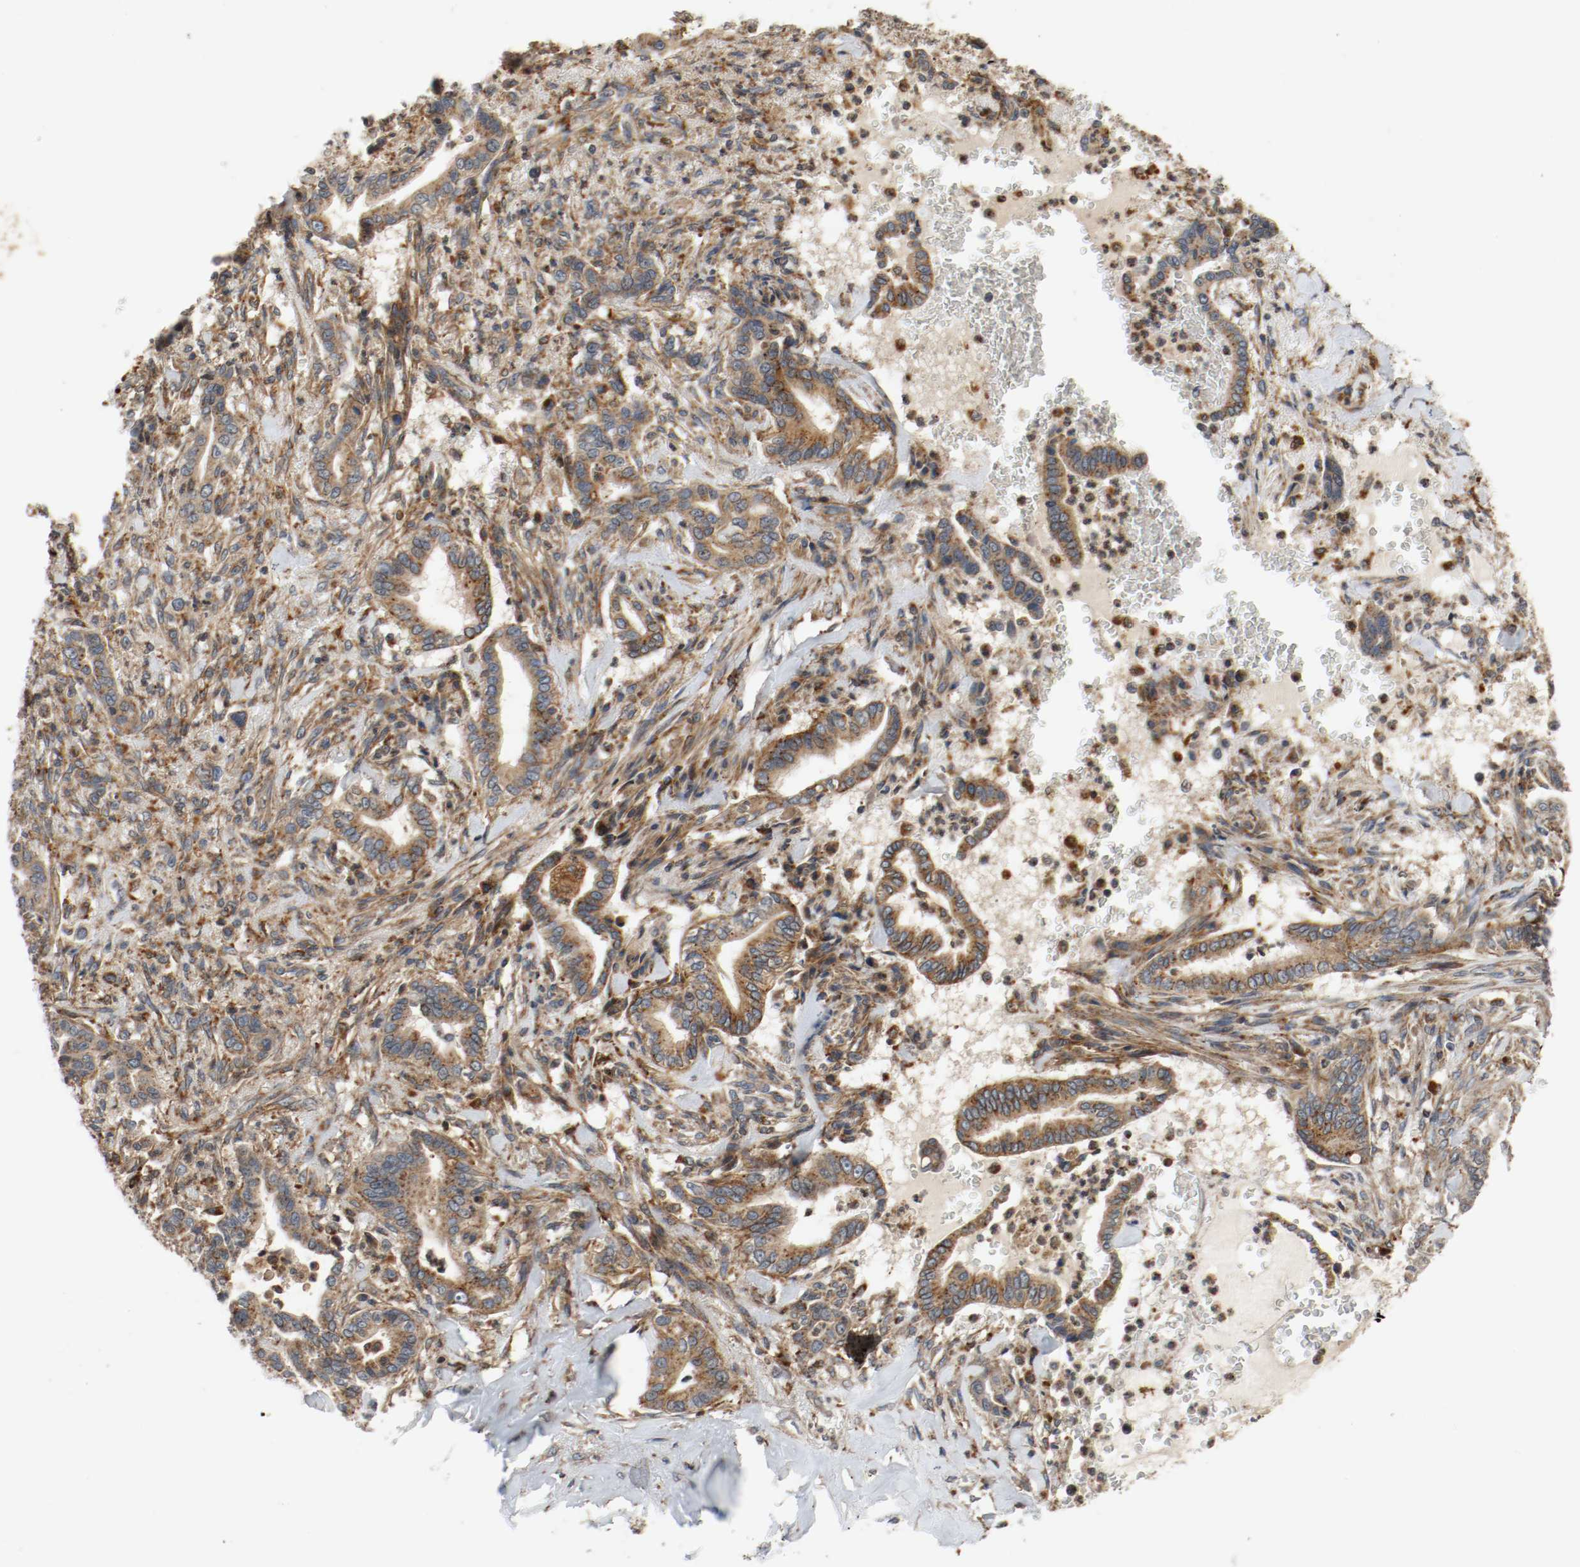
{"staining": {"intensity": "moderate", "quantity": ">75%", "location": "cytoplasmic/membranous"}, "tissue": "liver cancer", "cell_type": "Tumor cells", "image_type": "cancer", "snomed": [{"axis": "morphology", "description": "Cholangiocarcinoma"}, {"axis": "topography", "description": "Liver"}], "caption": "Immunohistochemical staining of liver cancer displays medium levels of moderate cytoplasmic/membranous expression in approximately >75% of tumor cells. Using DAB (3,3'-diaminobenzidine) (brown) and hematoxylin (blue) stains, captured at high magnification using brightfield microscopy.", "gene": "LAMP2", "patient": {"sex": "female", "age": 67}}